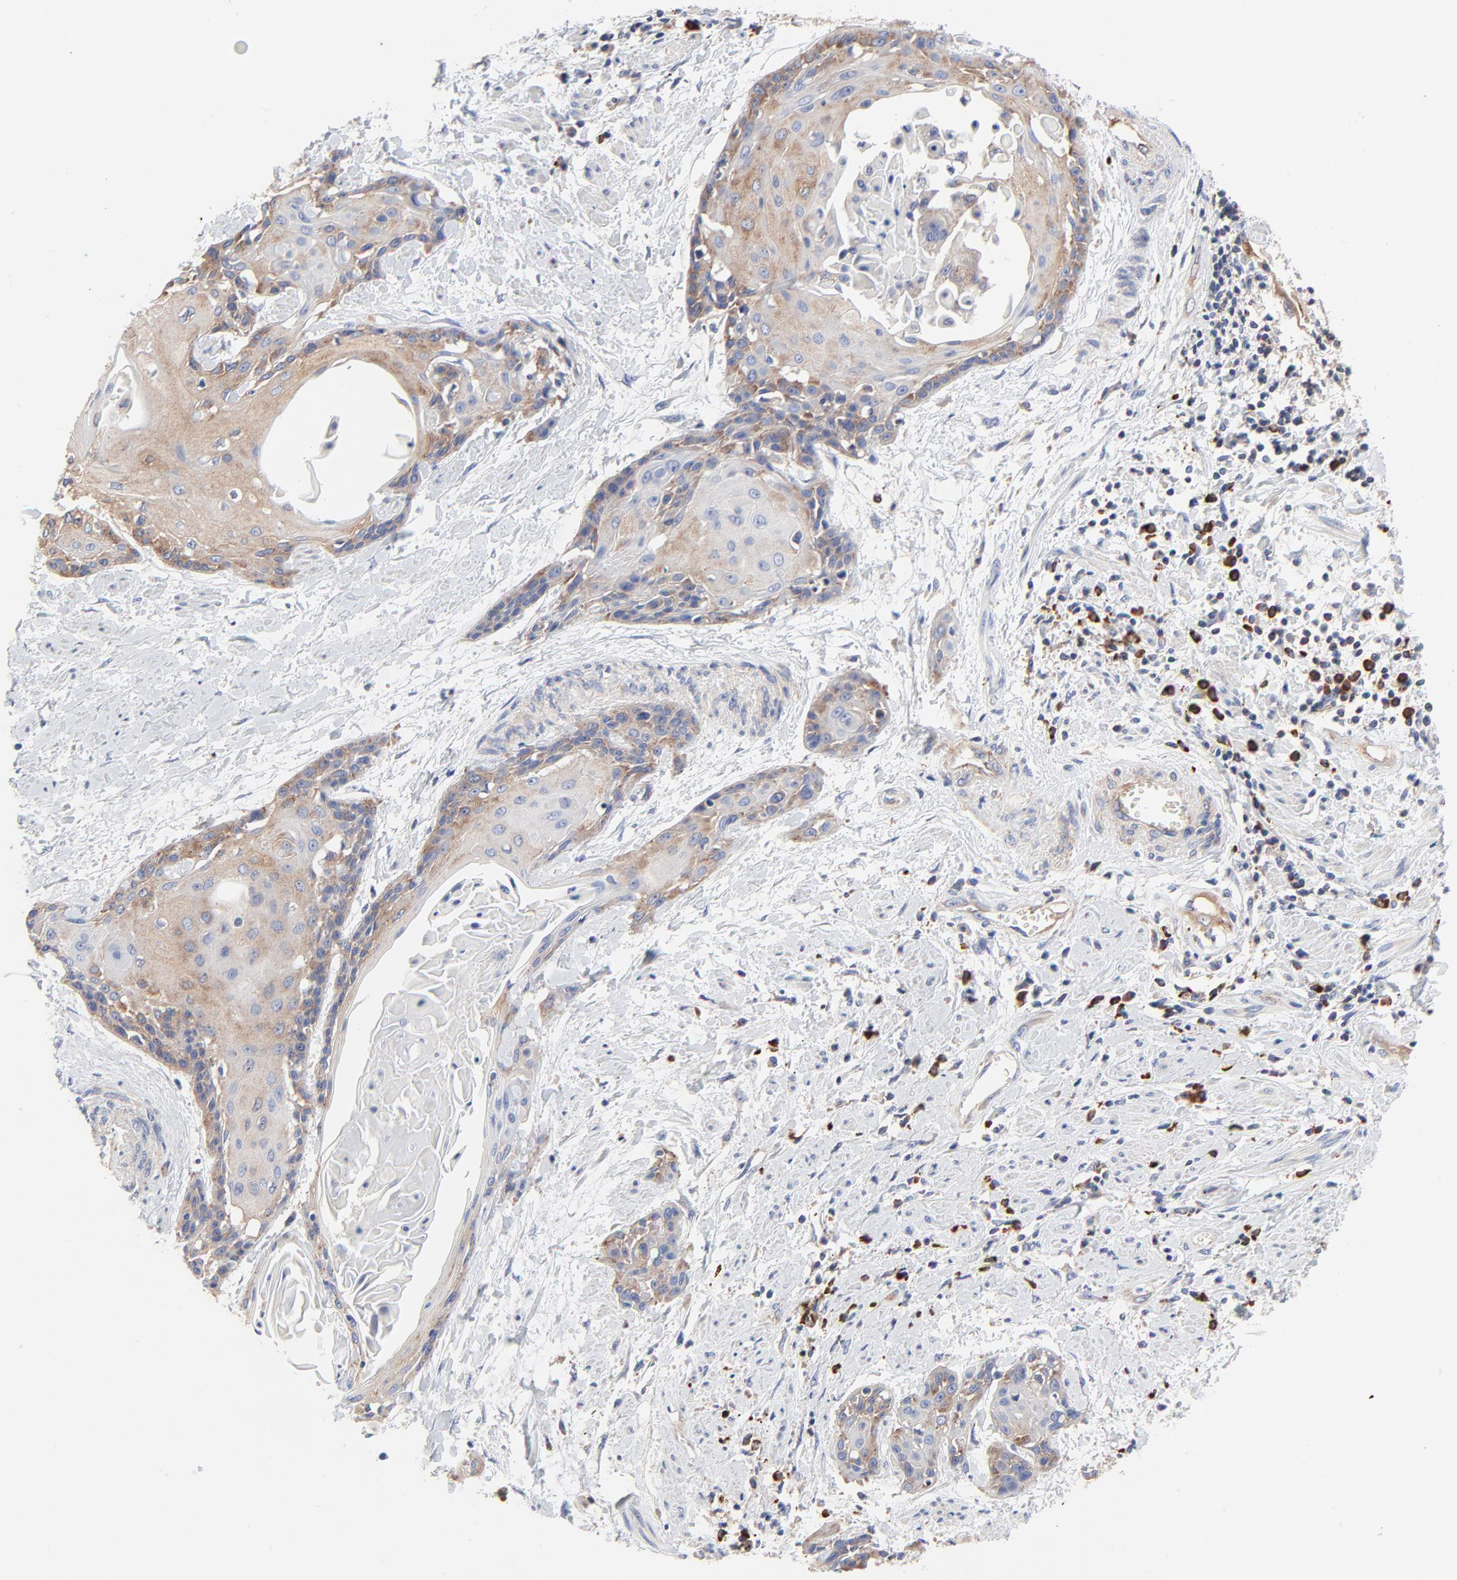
{"staining": {"intensity": "moderate", "quantity": ">75%", "location": "cytoplasmic/membranous"}, "tissue": "cervical cancer", "cell_type": "Tumor cells", "image_type": "cancer", "snomed": [{"axis": "morphology", "description": "Squamous cell carcinoma, NOS"}, {"axis": "topography", "description": "Cervix"}], "caption": "Brown immunohistochemical staining in cervical squamous cell carcinoma displays moderate cytoplasmic/membranous positivity in about >75% of tumor cells.", "gene": "CD2AP", "patient": {"sex": "female", "age": 57}}